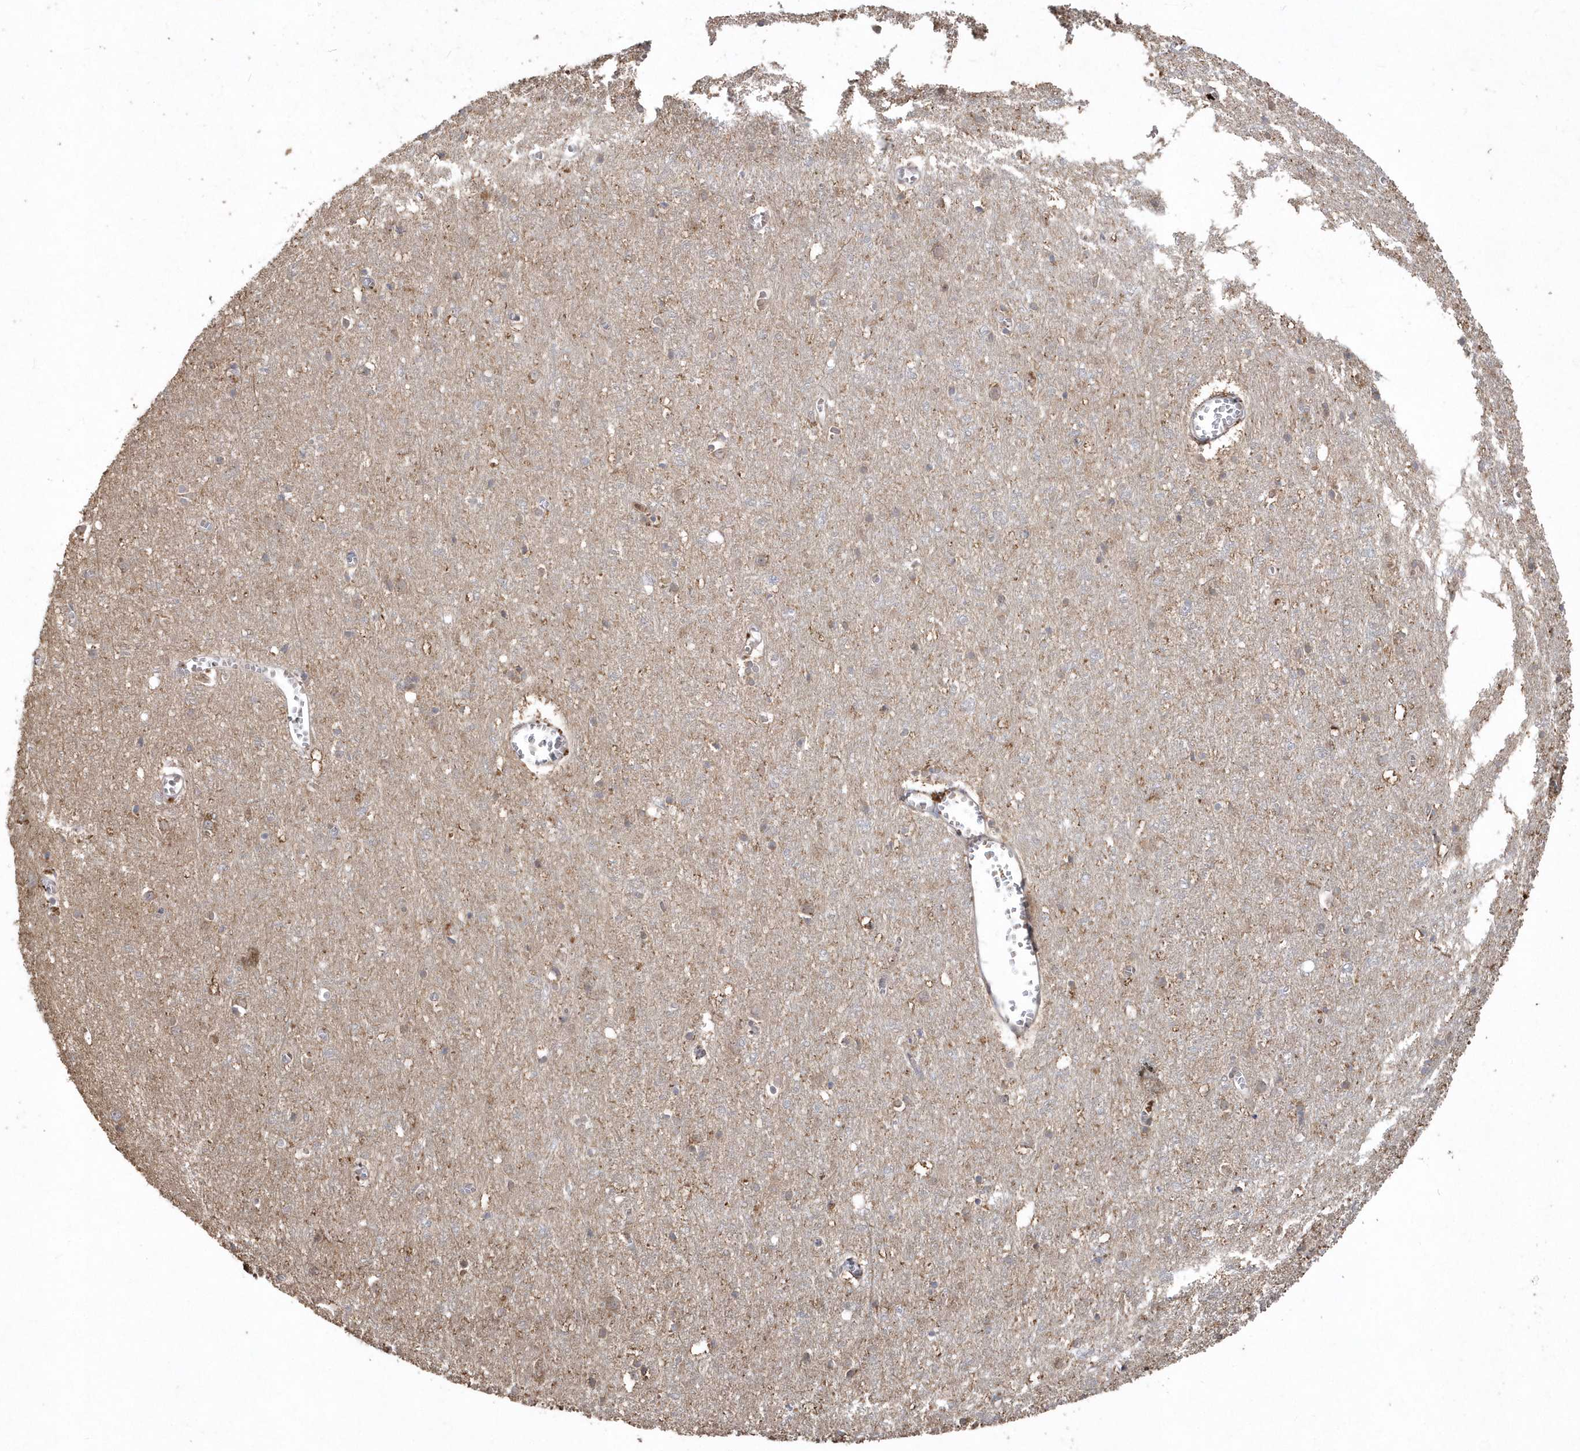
{"staining": {"intensity": "weak", "quantity": "<25%", "location": "cytoplasmic/membranous"}, "tissue": "cerebral cortex", "cell_type": "Endothelial cells", "image_type": "normal", "snomed": [{"axis": "morphology", "description": "Normal tissue, NOS"}, {"axis": "topography", "description": "Cerebral cortex"}], "caption": "Immunohistochemistry photomicrograph of unremarkable cerebral cortex: cerebral cortex stained with DAB shows no significant protein positivity in endothelial cells. (Stains: DAB immunohistochemistry (IHC) with hematoxylin counter stain, Microscopy: brightfield microscopy at high magnification).", "gene": "GEMIN6", "patient": {"sex": "female", "age": 64}}